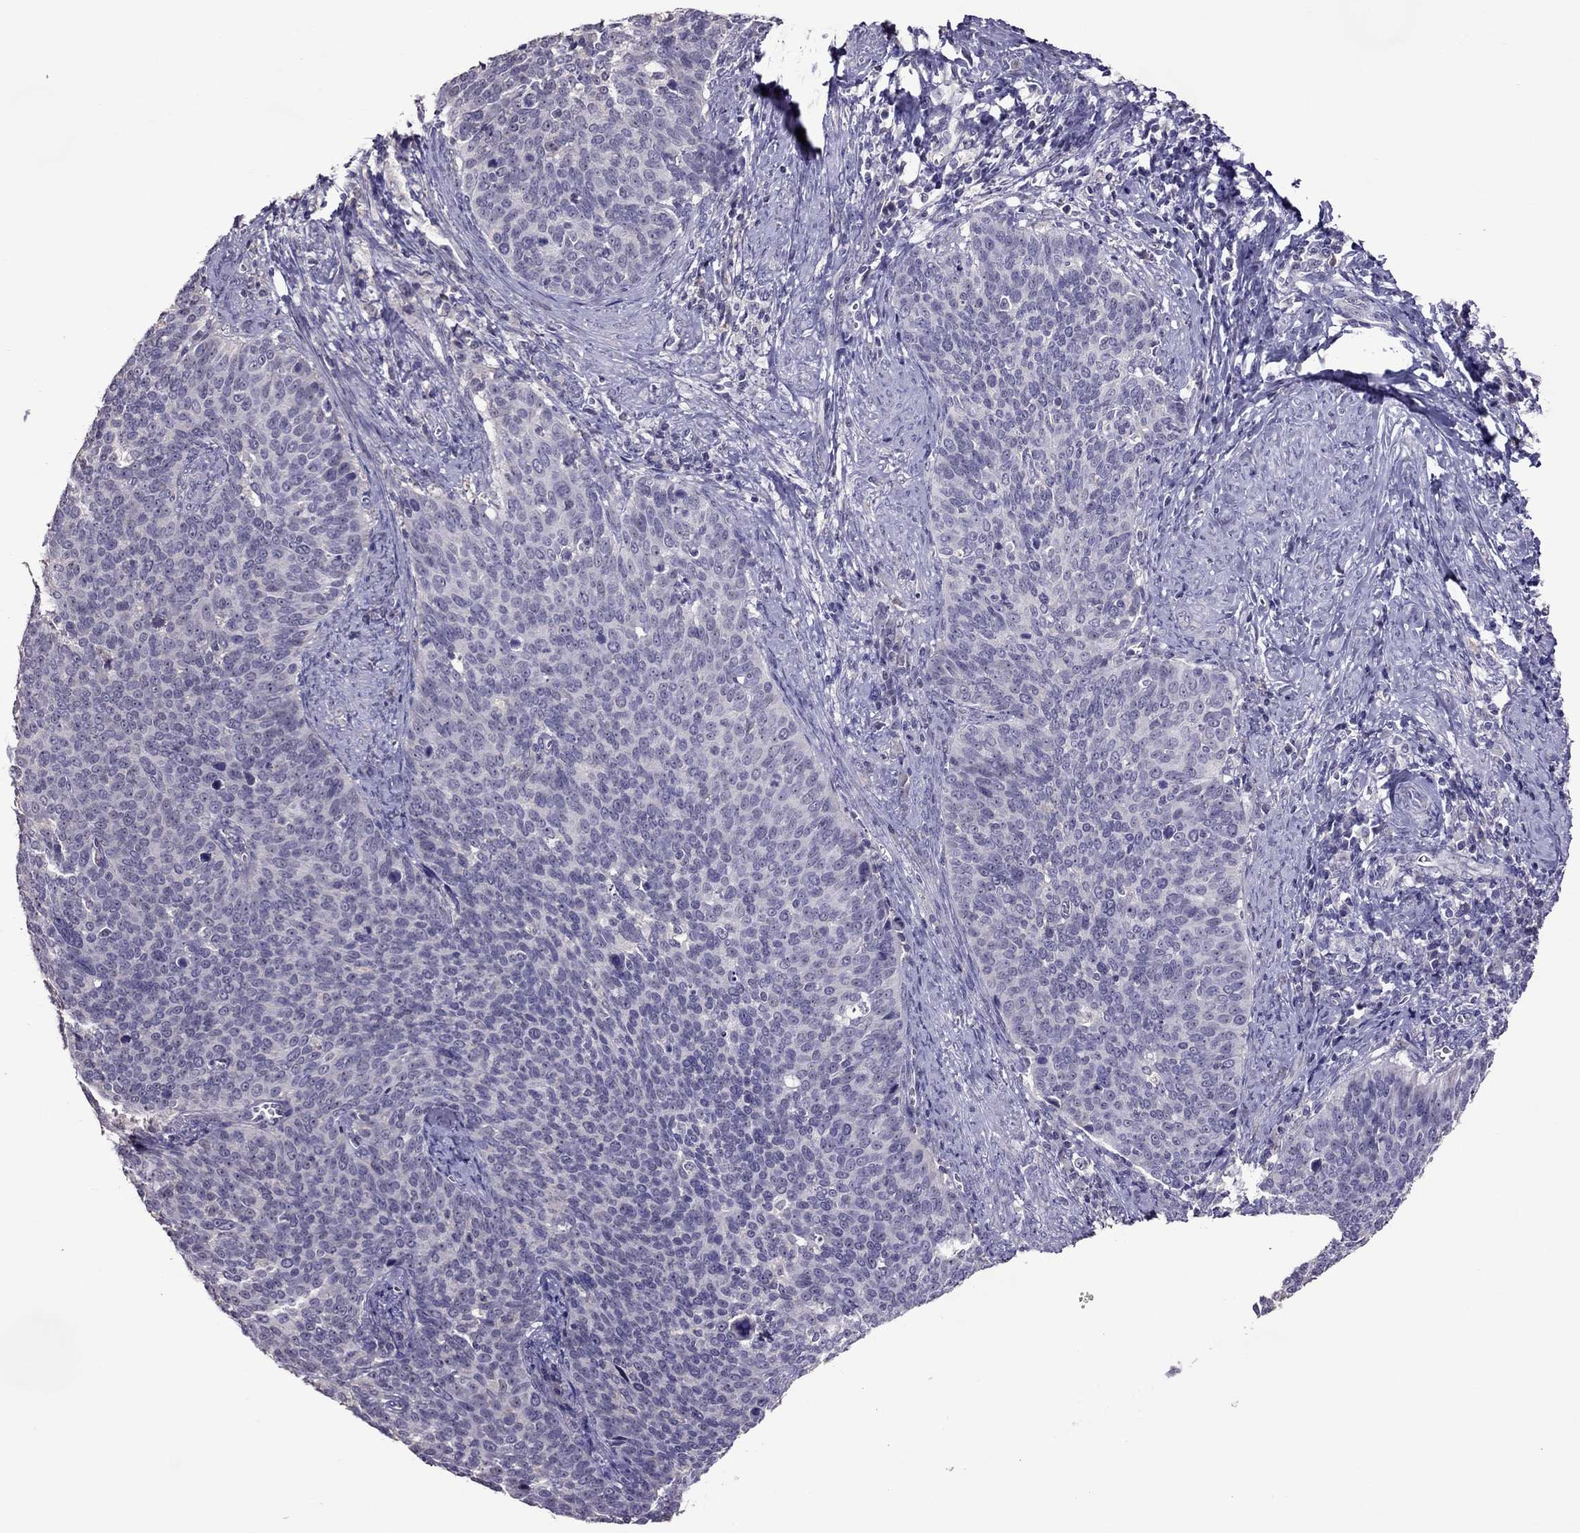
{"staining": {"intensity": "negative", "quantity": "none", "location": "none"}, "tissue": "cervical cancer", "cell_type": "Tumor cells", "image_type": "cancer", "snomed": [{"axis": "morphology", "description": "Normal tissue, NOS"}, {"axis": "morphology", "description": "Squamous cell carcinoma, NOS"}, {"axis": "topography", "description": "Cervix"}], "caption": "Tumor cells are negative for protein expression in human cervical cancer.", "gene": "LRRC46", "patient": {"sex": "female", "age": 39}}